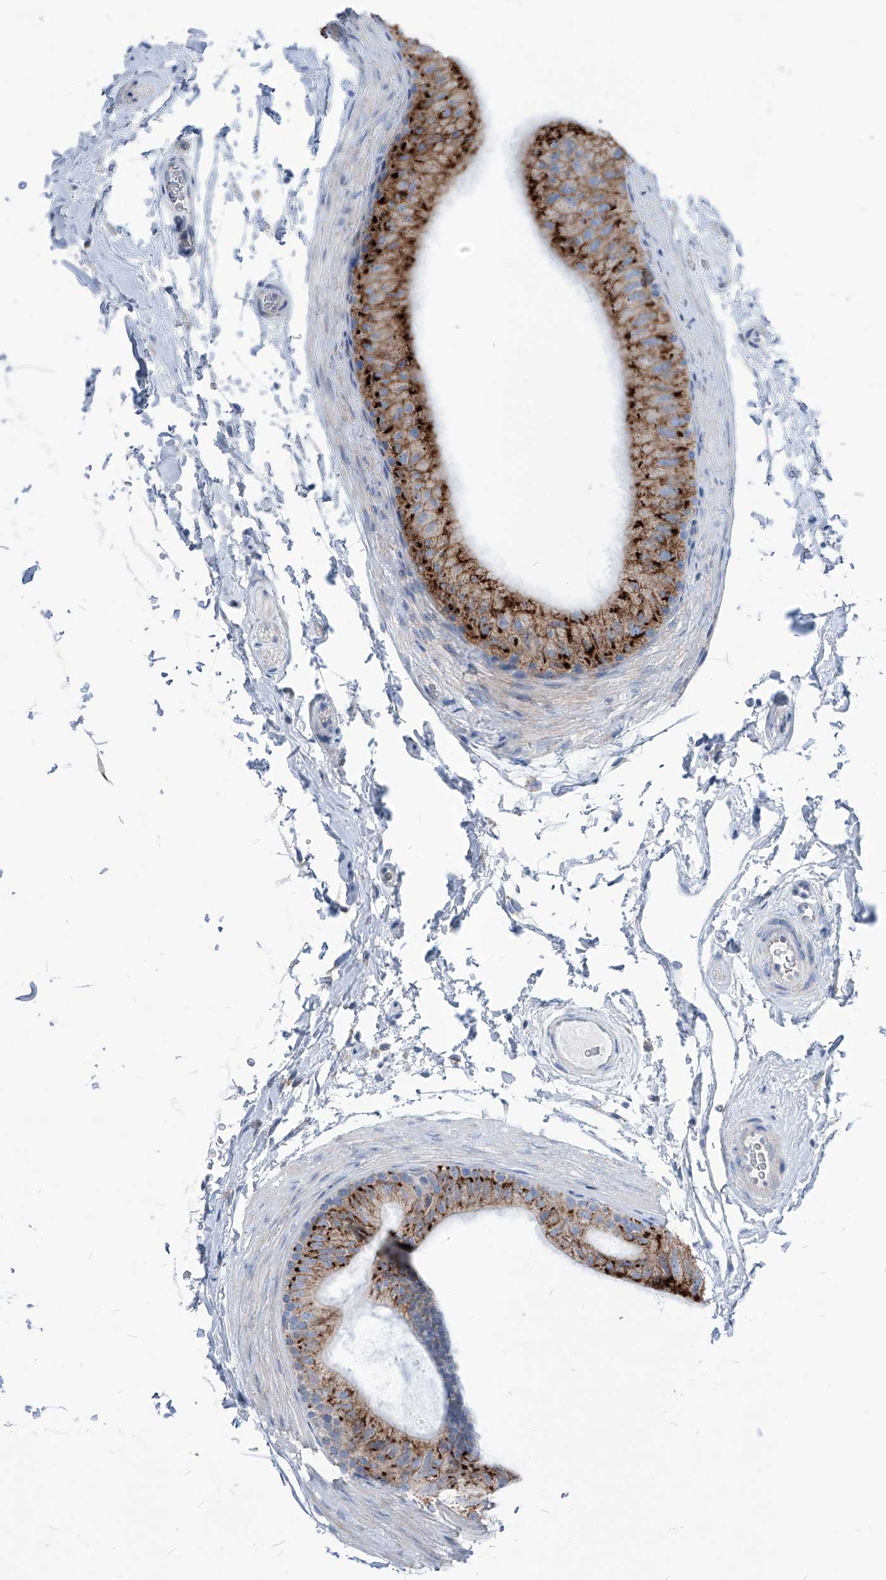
{"staining": {"intensity": "strong", "quantity": ">75%", "location": "cytoplasmic/membranous"}, "tissue": "epididymis", "cell_type": "Glandular cells", "image_type": "normal", "snomed": [{"axis": "morphology", "description": "Normal tissue, NOS"}, {"axis": "topography", "description": "Epididymis"}], "caption": "Strong cytoplasmic/membranous expression for a protein is appreciated in about >75% of glandular cells of unremarkable epididymis using immunohistochemistry (IHC).", "gene": "AGPS", "patient": {"sex": "male", "age": 49}}